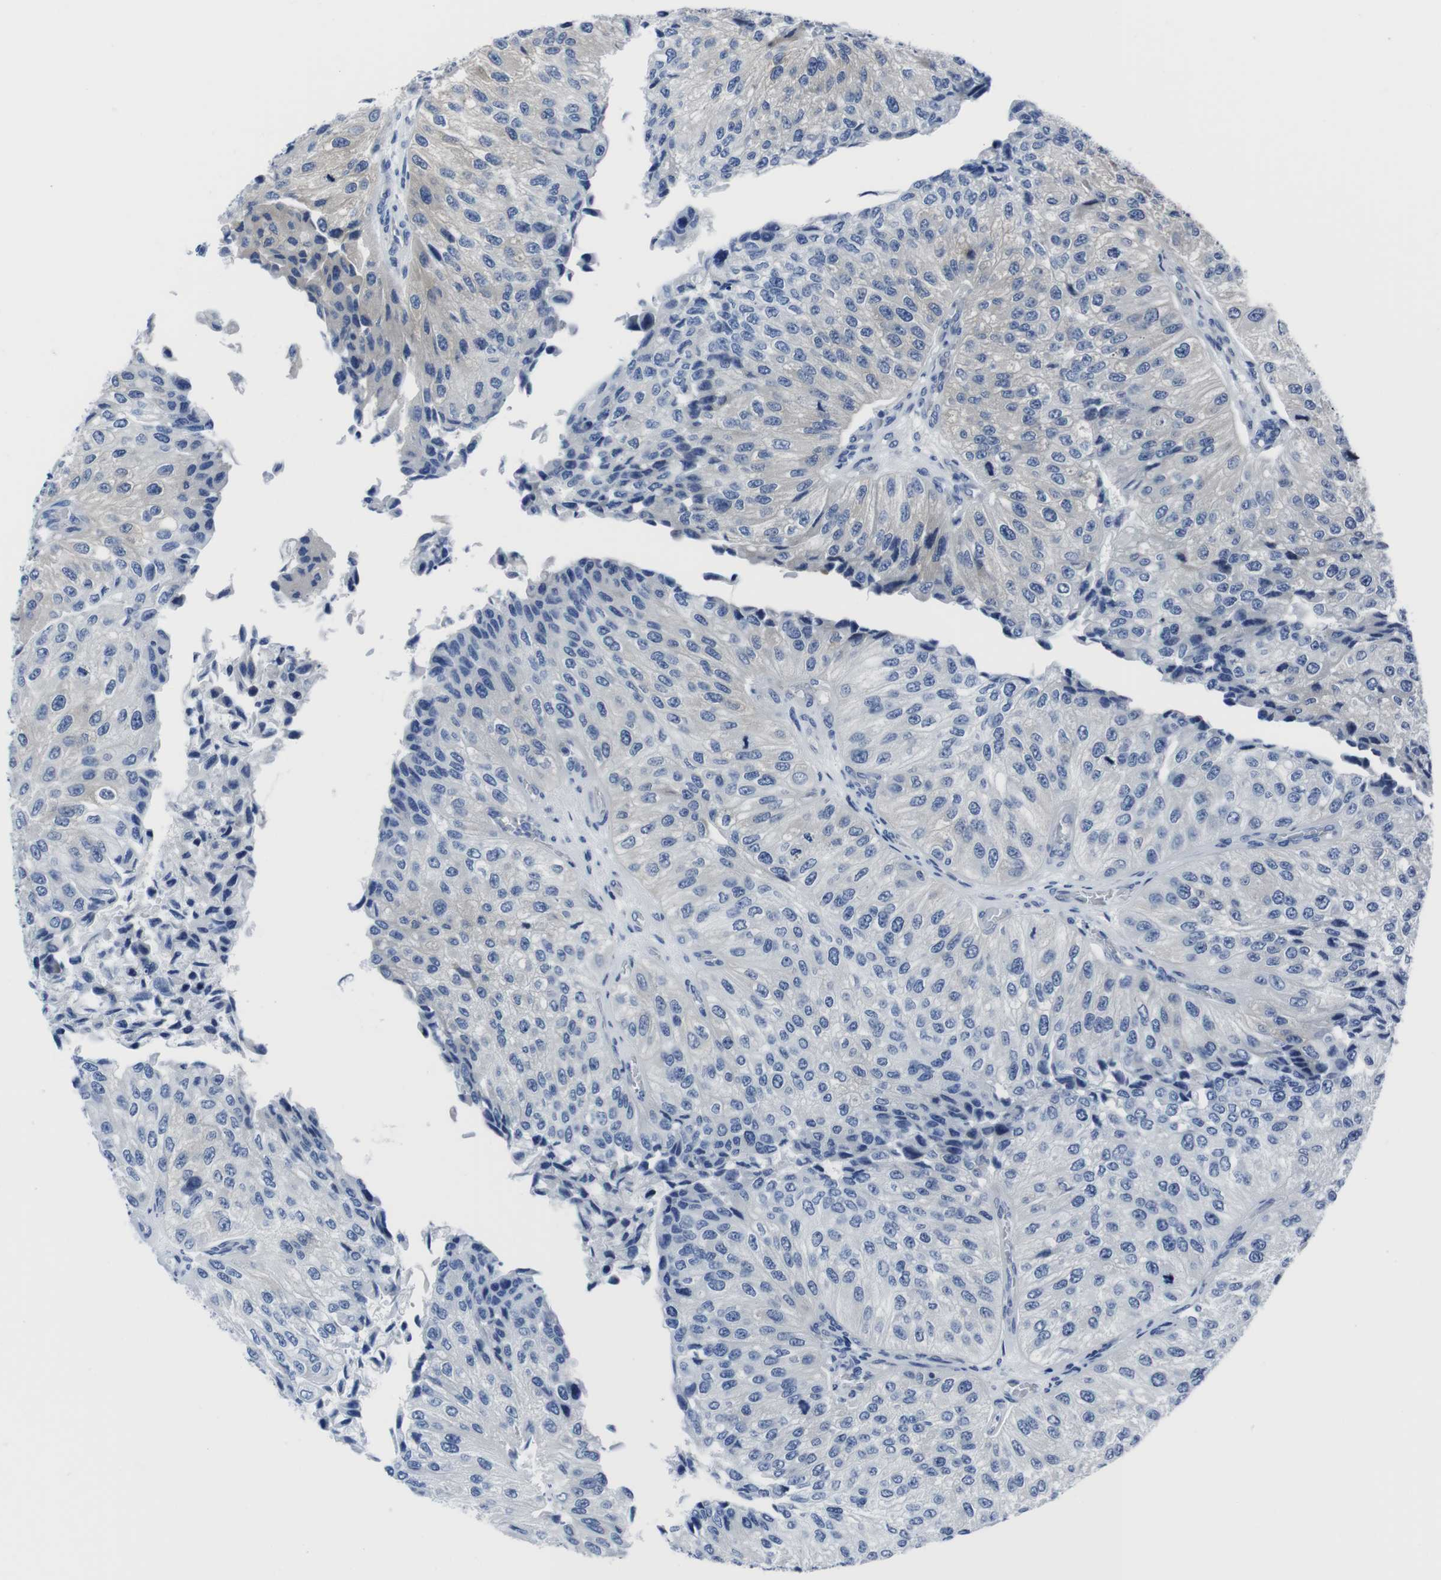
{"staining": {"intensity": "negative", "quantity": "none", "location": "none"}, "tissue": "urothelial cancer", "cell_type": "Tumor cells", "image_type": "cancer", "snomed": [{"axis": "morphology", "description": "Urothelial carcinoma, High grade"}, {"axis": "topography", "description": "Kidney"}, {"axis": "topography", "description": "Urinary bladder"}], "caption": "DAB (3,3'-diaminobenzidine) immunohistochemical staining of high-grade urothelial carcinoma shows no significant expression in tumor cells.", "gene": "EIF4A1", "patient": {"sex": "male", "age": 77}}